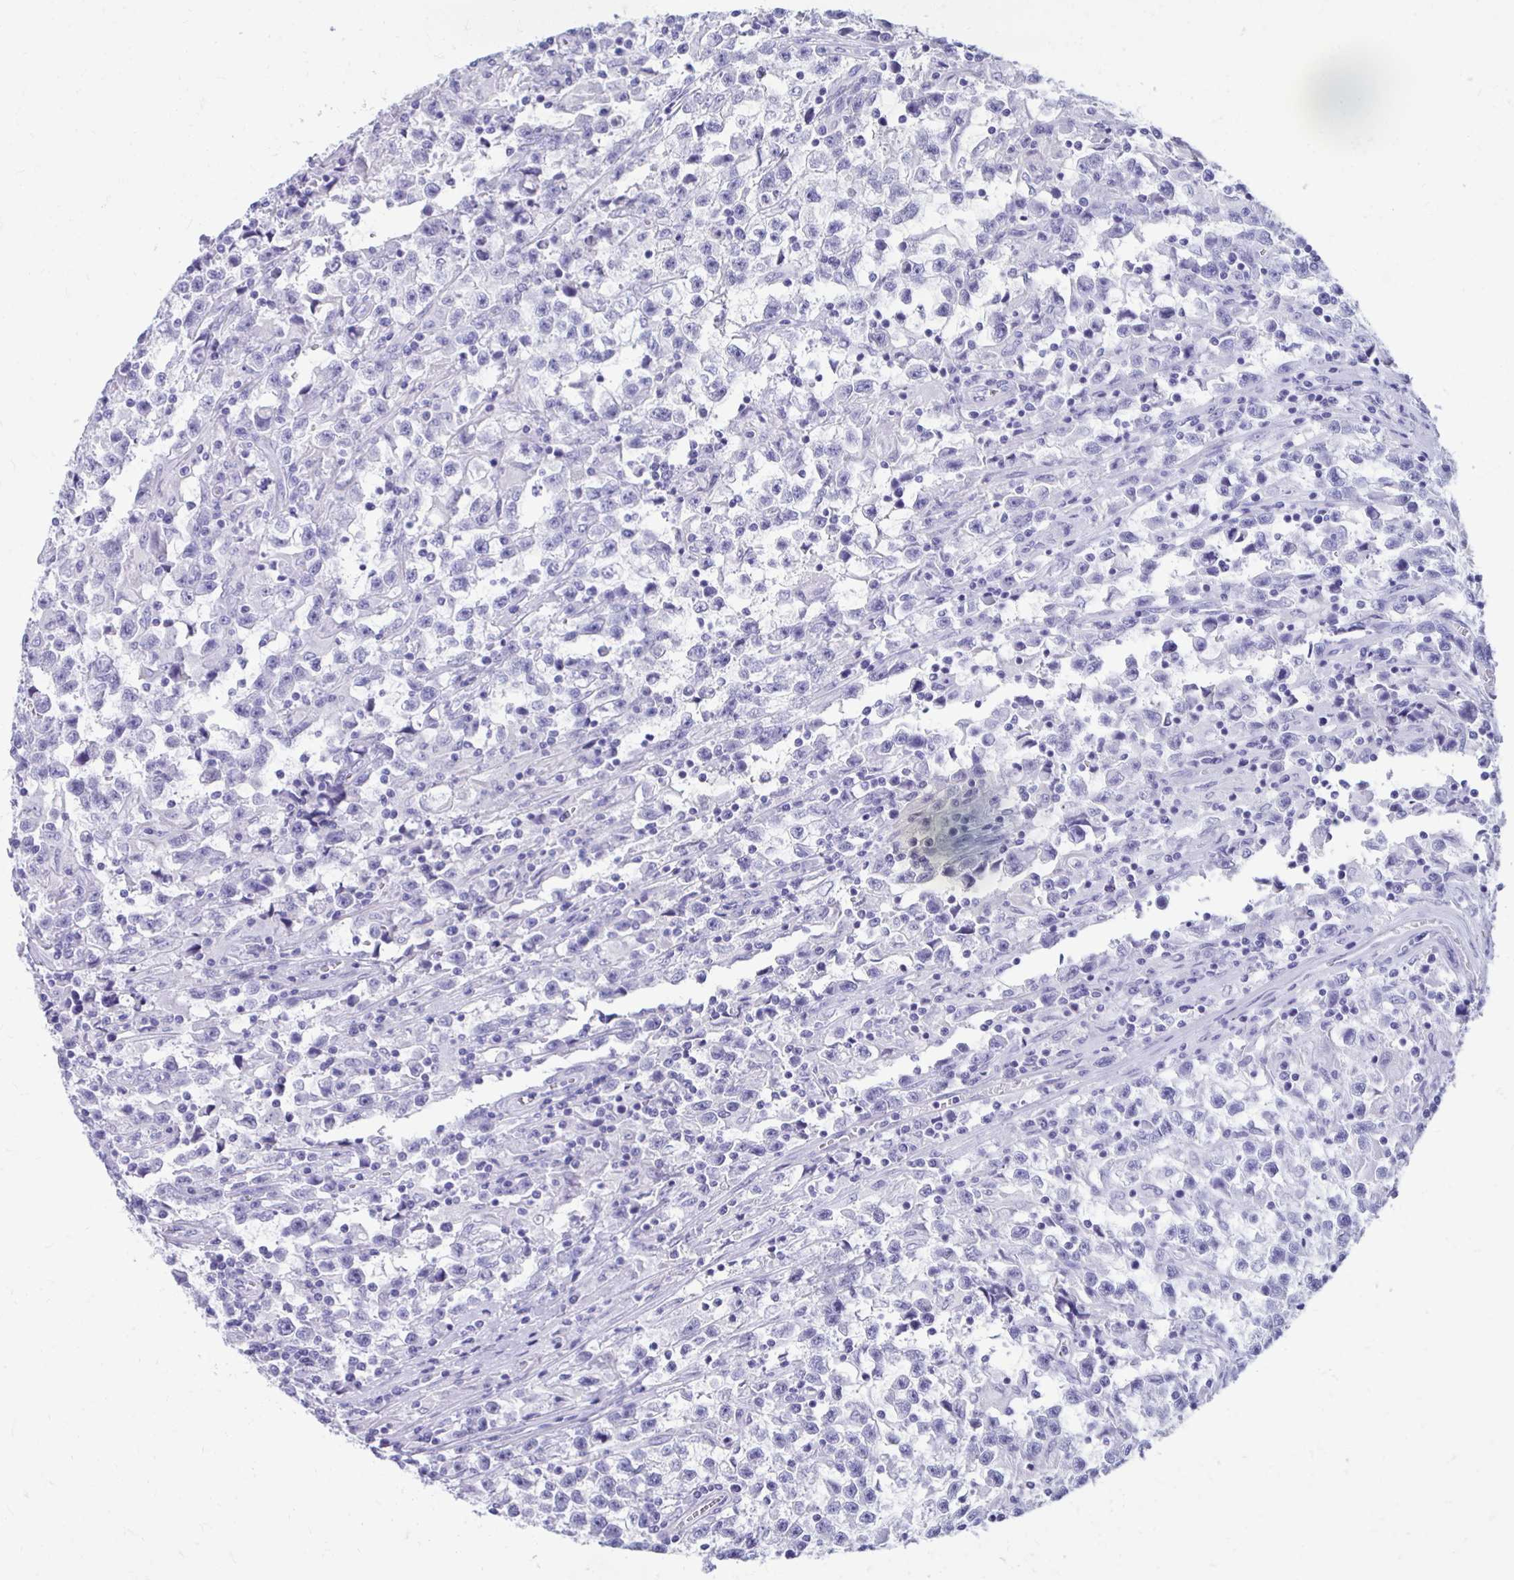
{"staining": {"intensity": "negative", "quantity": "none", "location": "none"}, "tissue": "testis cancer", "cell_type": "Tumor cells", "image_type": "cancer", "snomed": [{"axis": "morphology", "description": "Seminoma, NOS"}, {"axis": "topography", "description": "Testis"}], "caption": "Tumor cells are negative for protein expression in human seminoma (testis).", "gene": "SMIM9", "patient": {"sex": "male", "age": 31}}